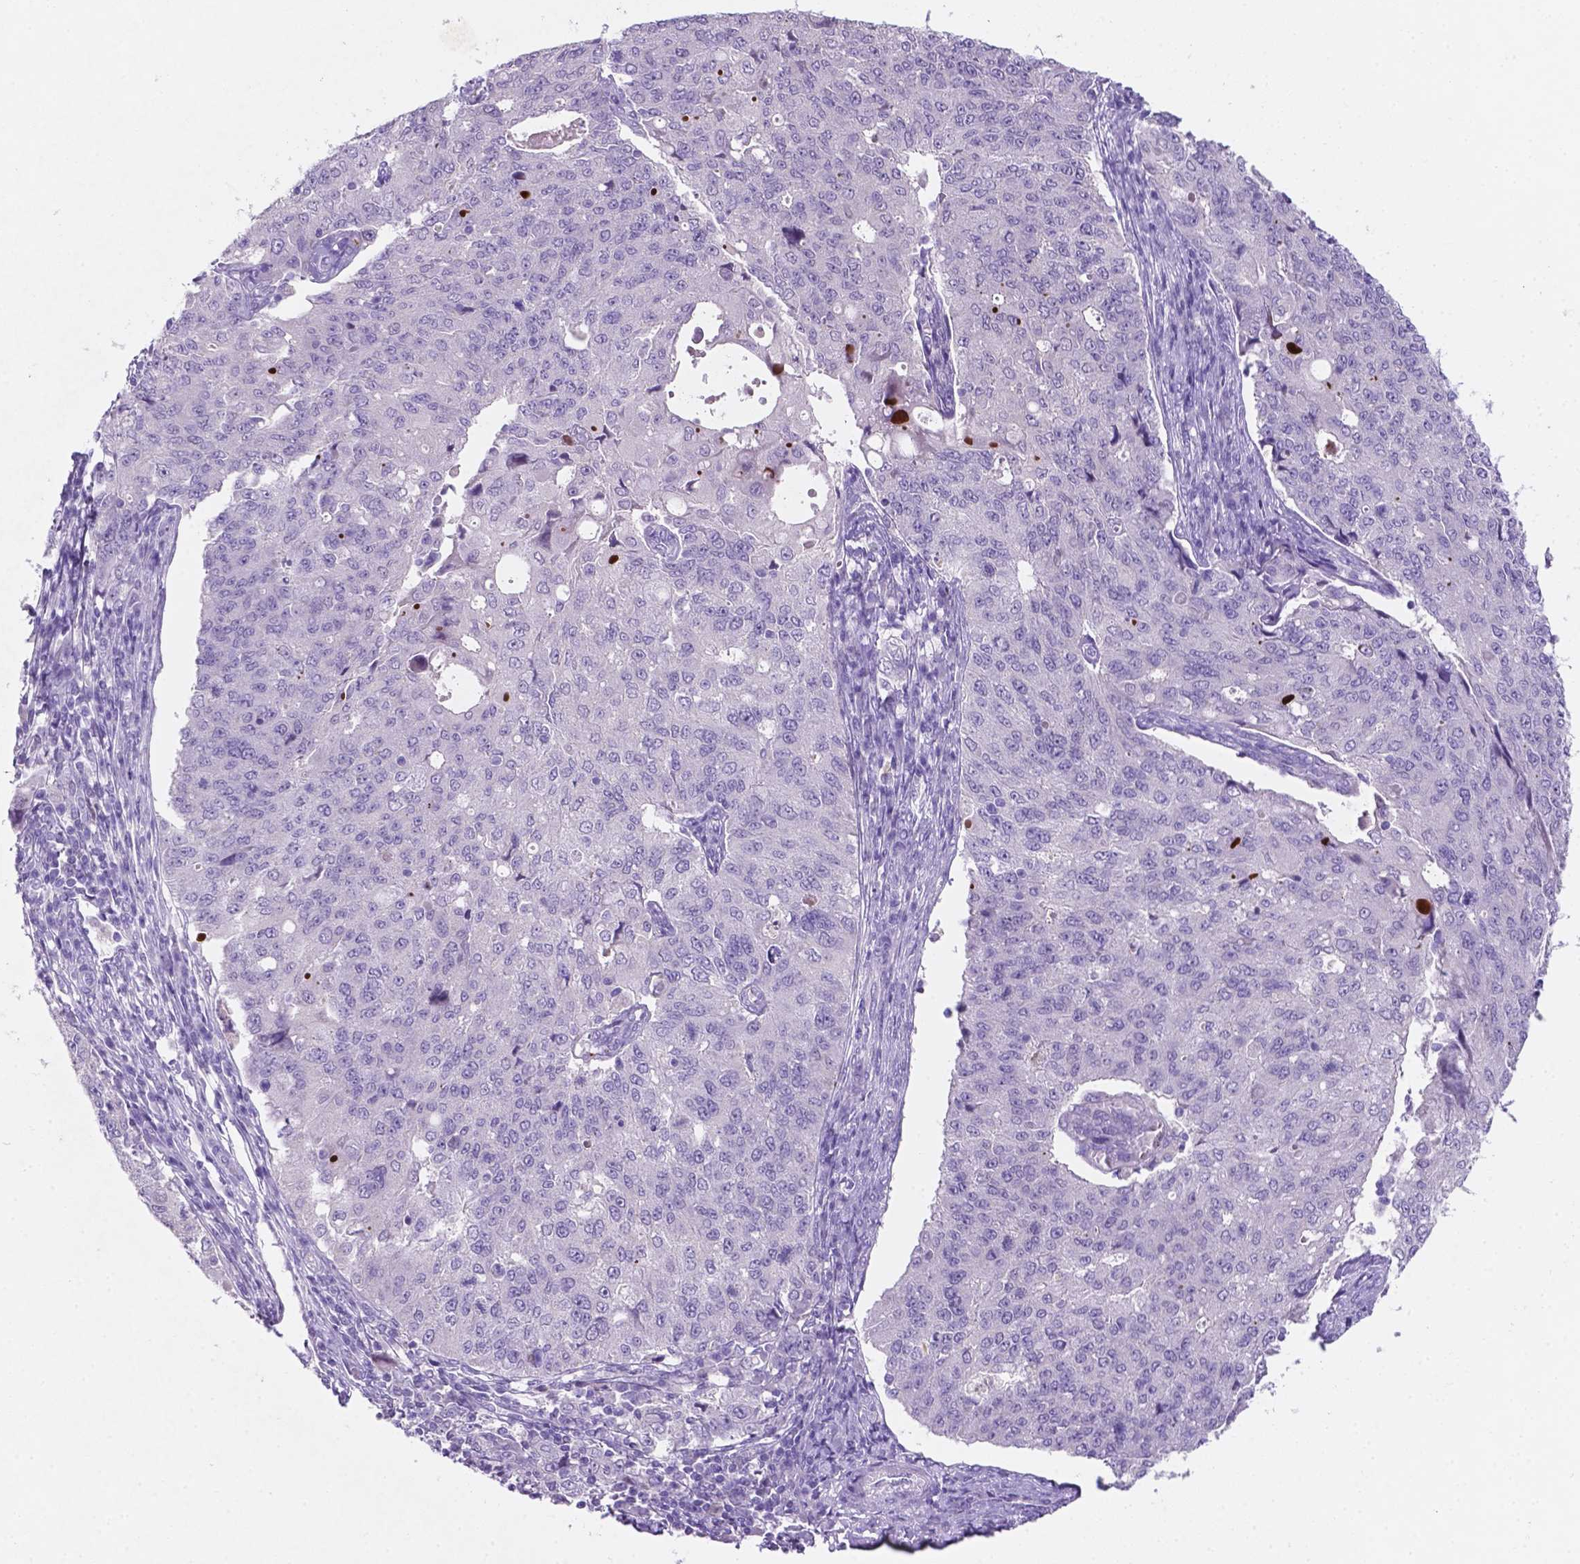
{"staining": {"intensity": "negative", "quantity": "none", "location": "none"}, "tissue": "endometrial cancer", "cell_type": "Tumor cells", "image_type": "cancer", "snomed": [{"axis": "morphology", "description": "Adenocarcinoma, NOS"}, {"axis": "topography", "description": "Endometrium"}], "caption": "Photomicrograph shows no significant protein staining in tumor cells of adenocarcinoma (endometrial). (DAB (3,3'-diaminobenzidine) IHC visualized using brightfield microscopy, high magnification).", "gene": "EBLN2", "patient": {"sex": "female", "age": 43}}